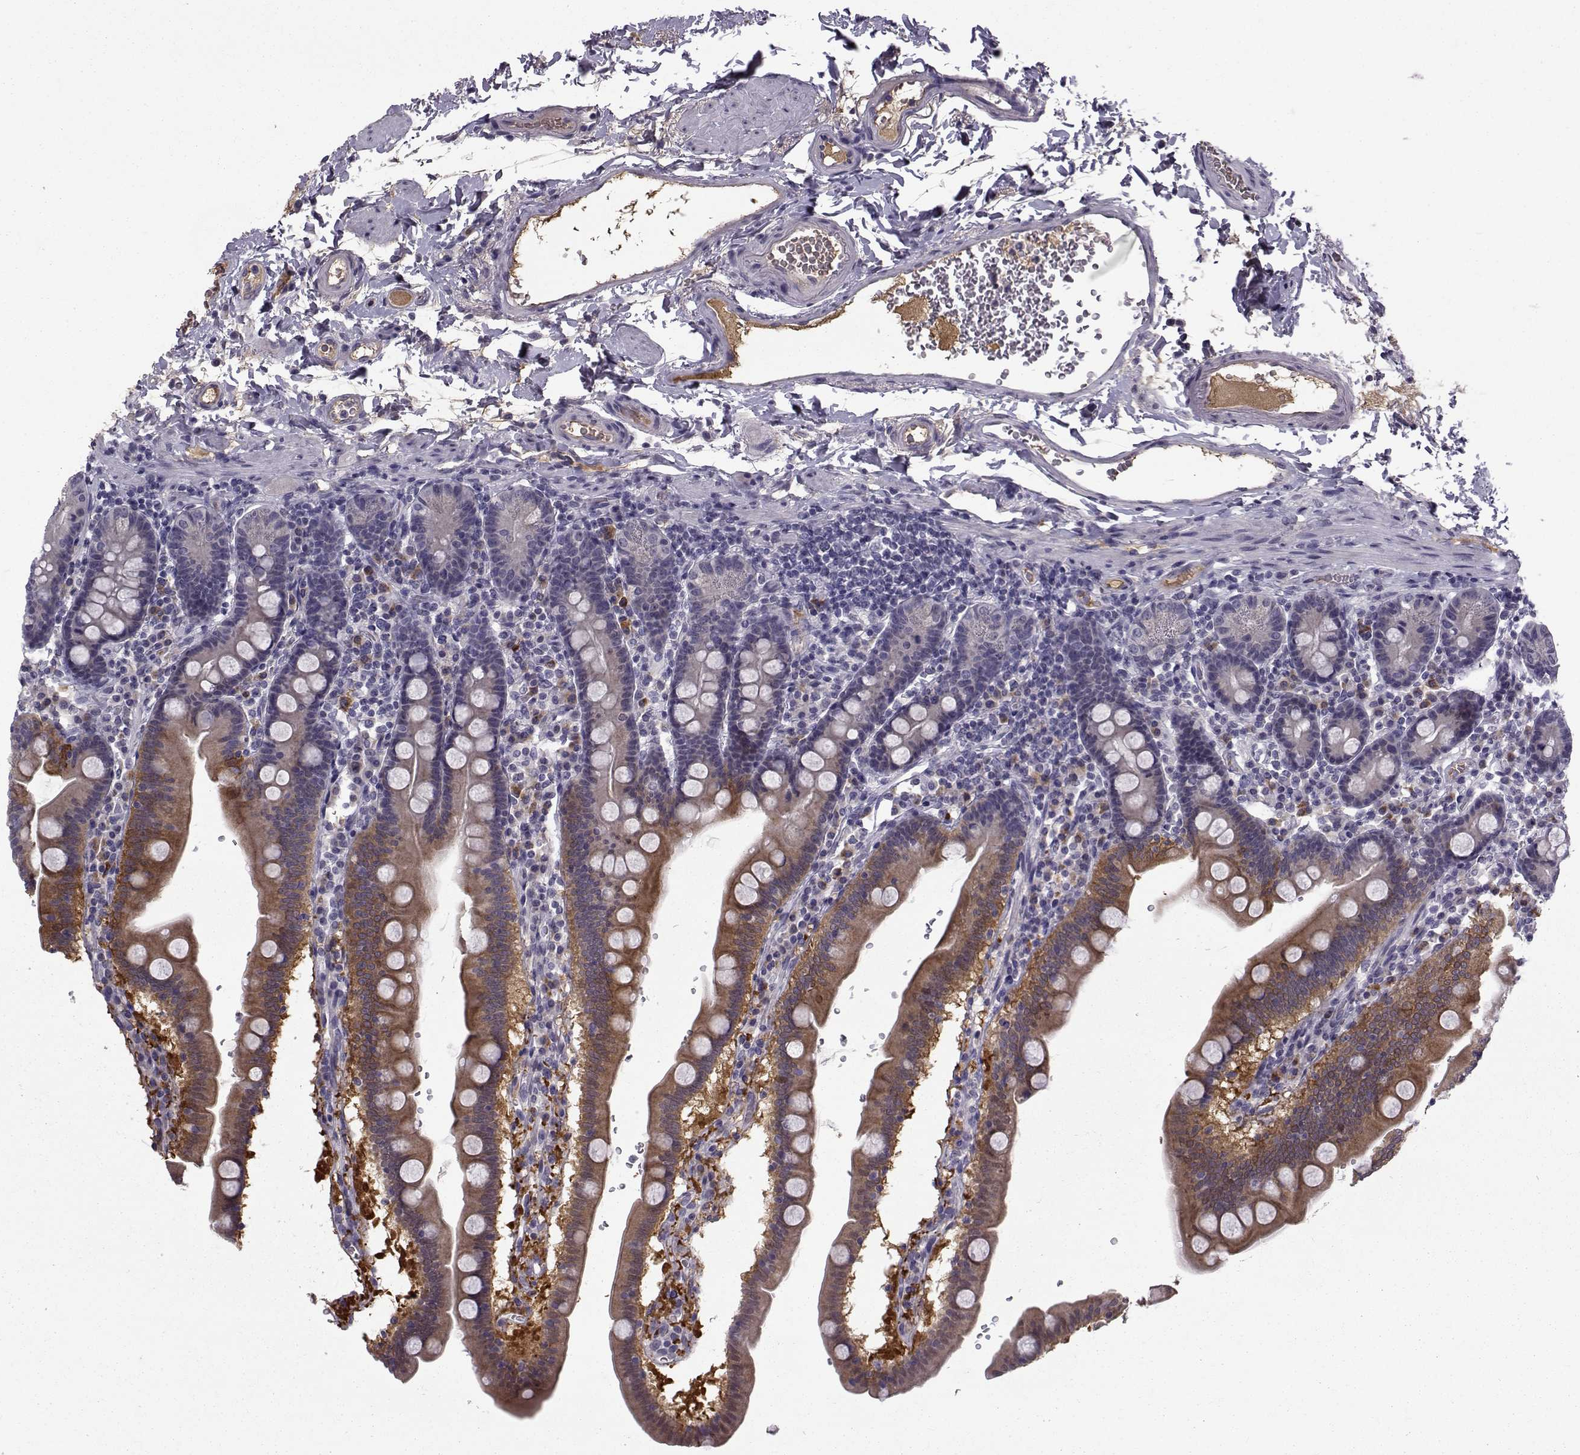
{"staining": {"intensity": "moderate", "quantity": ">75%", "location": "cytoplasmic/membranous"}, "tissue": "duodenum", "cell_type": "Glandular cells", "image_type": "normal", "snomed": [{"axis": "morphology", "description": "Normal tissue, NOS"}, {"axis": "topography", "description": "Duodenum"}], "caption": "Glandular cells demonstrate medium levels of moderate cytoplasmic/membranous positivity in approximately >75% of cells in unremarkable human duodenum. The protein is shown in brown color, while the nuclei are stained blue.", "gene": "TNFRSF11B", "patient": {"sex": "male", "age": 59}}